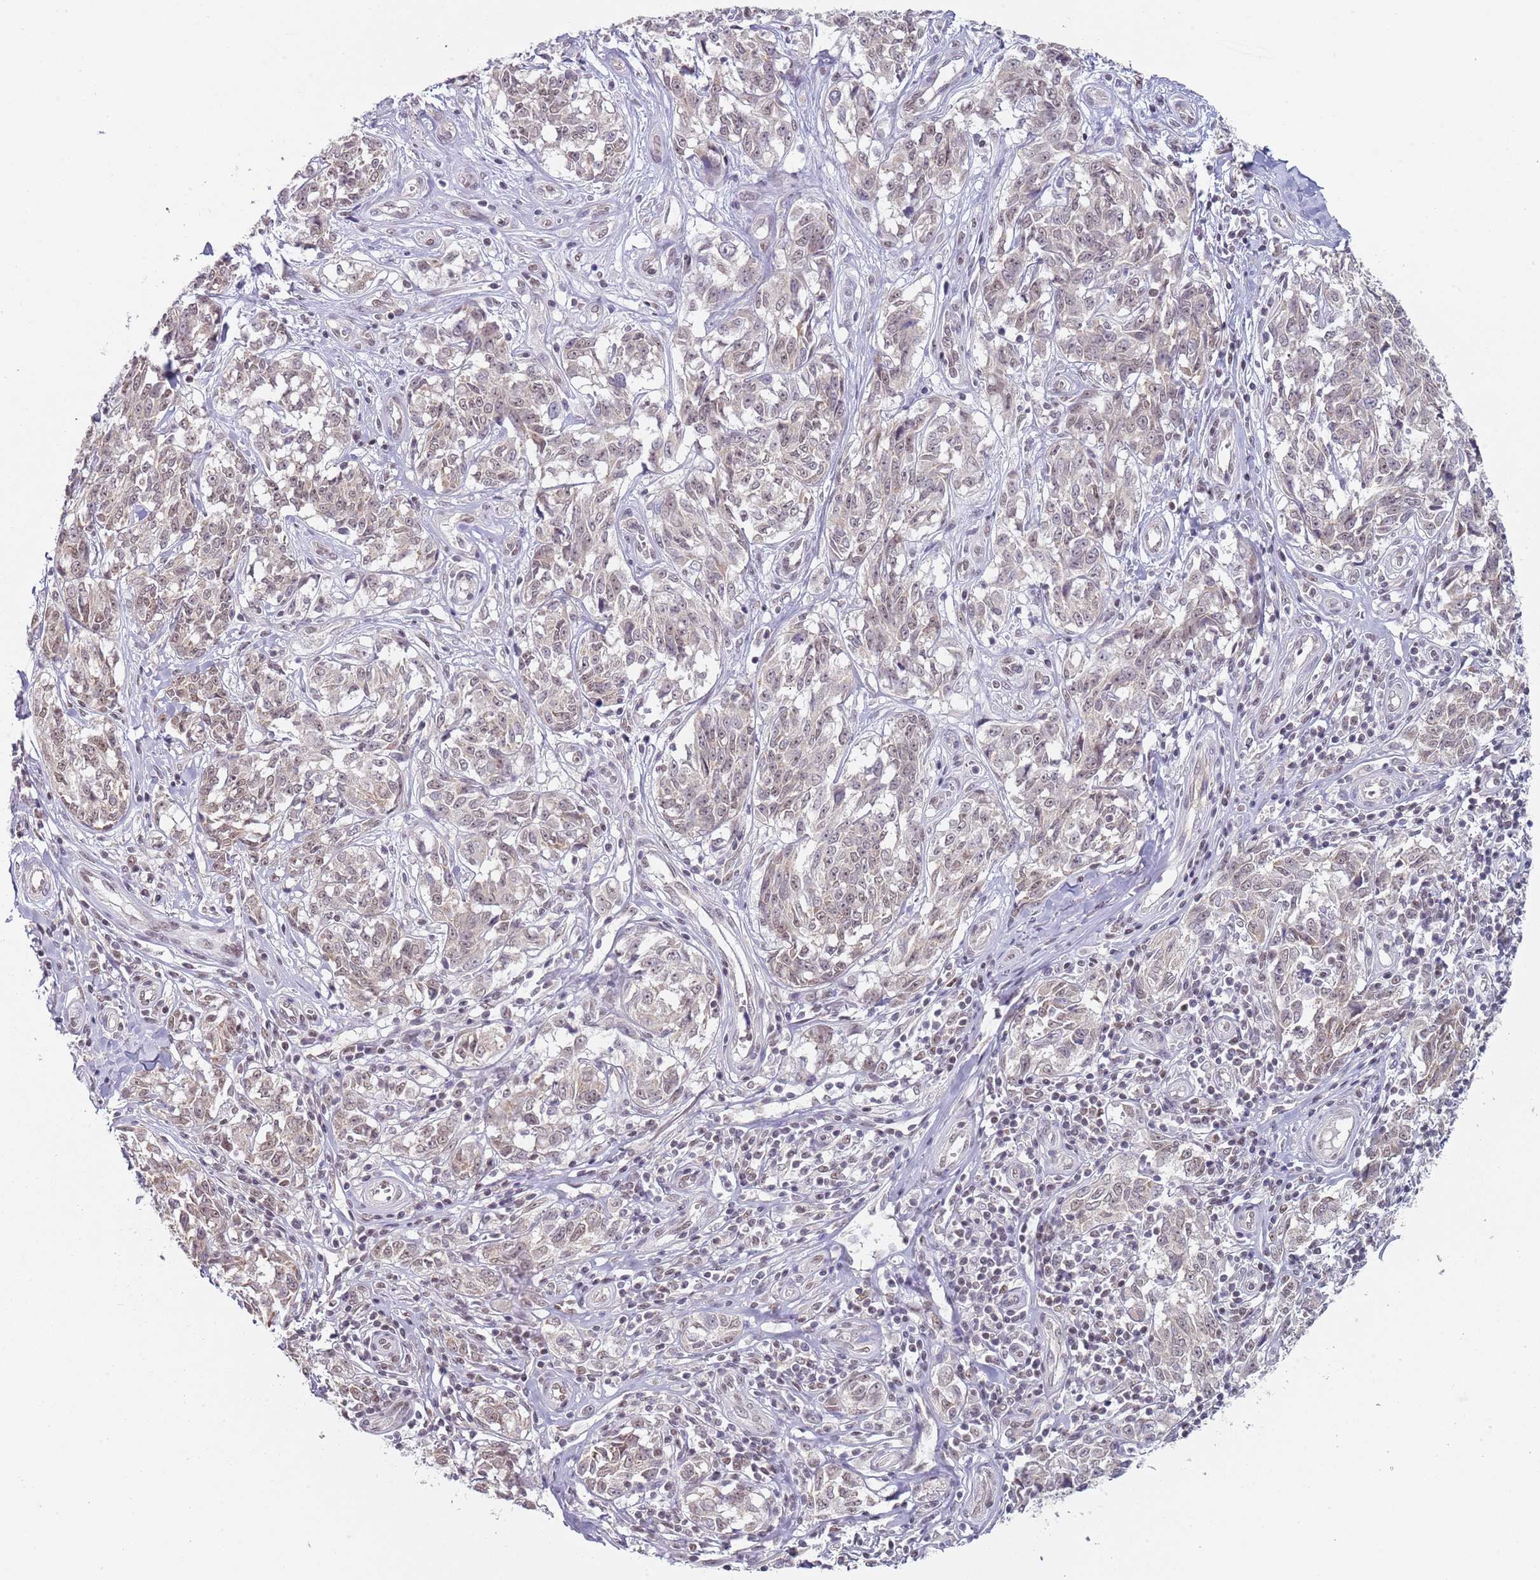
{"staining": {"intensity": "weak", "quantity": "<25%", "location": "nuclear"}, "tissue": "melanoma", "cell_type": "Tumor cells", "image_type": "cancer", "snomed": [{"axis": "morphology", "description": "Normal tissue, NOS"}, {"axis": "morphology", "description": "Malignant melanoma, NOS"}, {"axis": "topography", "description": "Skin"}], "caption": "The image demonstrates no significant expression in tumor cells of melanoma.", "gene": "SMARCAL1", "patient": {"sex": "female", "age": 64}}